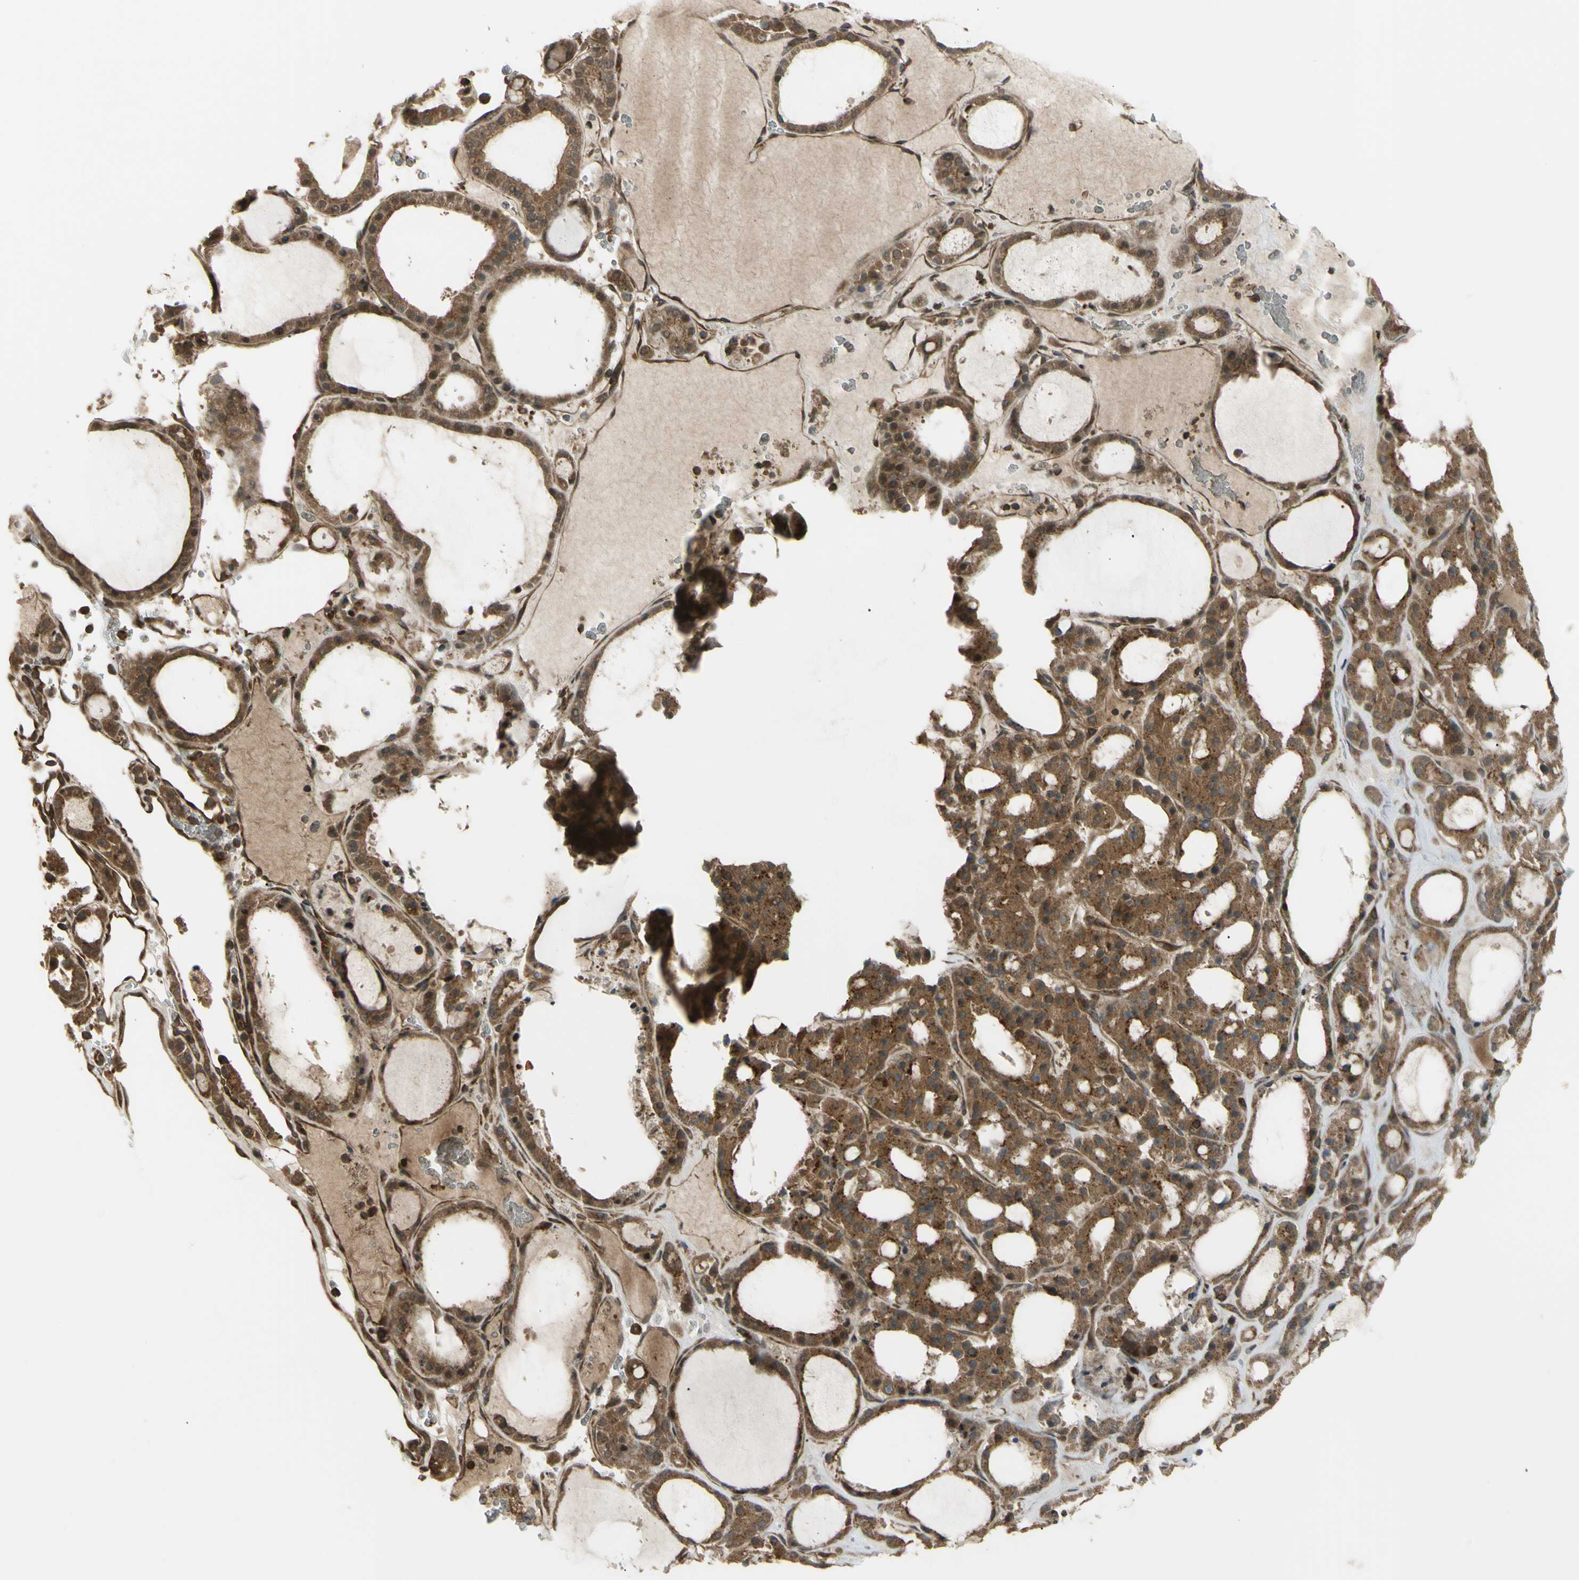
{"staining": {"intensity": "moderate", "quantity": ">75%", "location": "cytoplasmic/membranous,nuclear"}, "tissue": "thyroid gland", "cell_type": "Glandular cells", "image_type": "normal", "snomed": [{"axis": "morphology", "description": "Normal tissue, NOS"}, {"axis": "morphology", "description": "Carcinoma, NOS"}, {"axis": "topography", "description": "Thyroid gland"}], "caption": "Immunohistochemistry (IHC) of benign thyroid gland reveals medium levels of moderate cytoplasmic/membranous,nuclear expression in about >75% of glandular cells.", "gene": "FLII", "patient": {"sex": "female", "age": 86}}